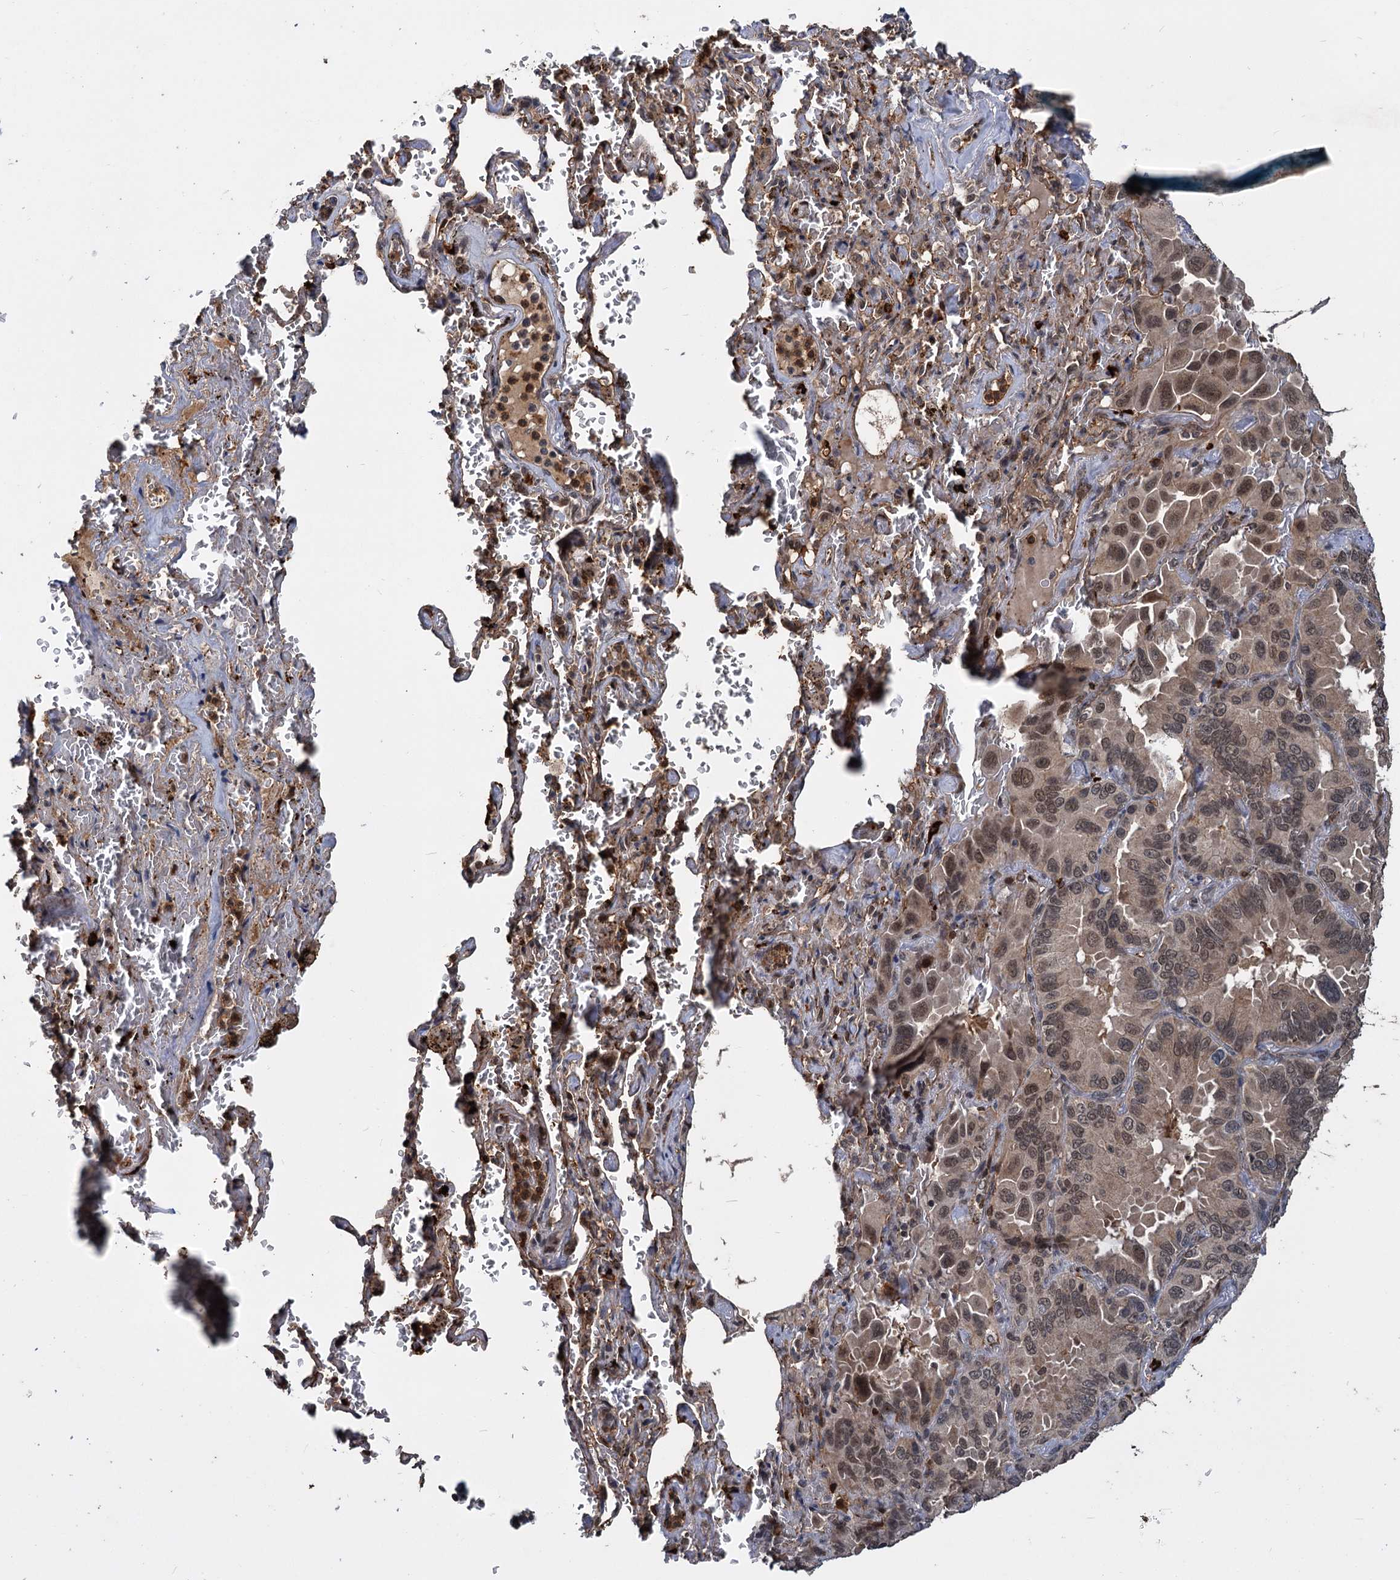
{"staining": {"intensity": "moderate", "quantity": ">75%", "location": "nuclear"}, "tissue": "lung cancer", "cell_type": "Tumor cells", "image_type": "cancer", "snomed": [{"axis": "morphology", "description": "Adenocarcinoma, NOS"}, {"axis": "topography", "description": "Lung"}], "caption": "The photomicrograph exhibits immunohistochemical staining of lung cancer. There is moderate nuclear positivity is identified in about >75% of tumor cells. The staining was performed using DAB, with brown indicating positive protein expression. Nuclei are stained blue with hematoxylin.", "gene": "KANSL2", "patient": {"sex": "male", "age": 64}}